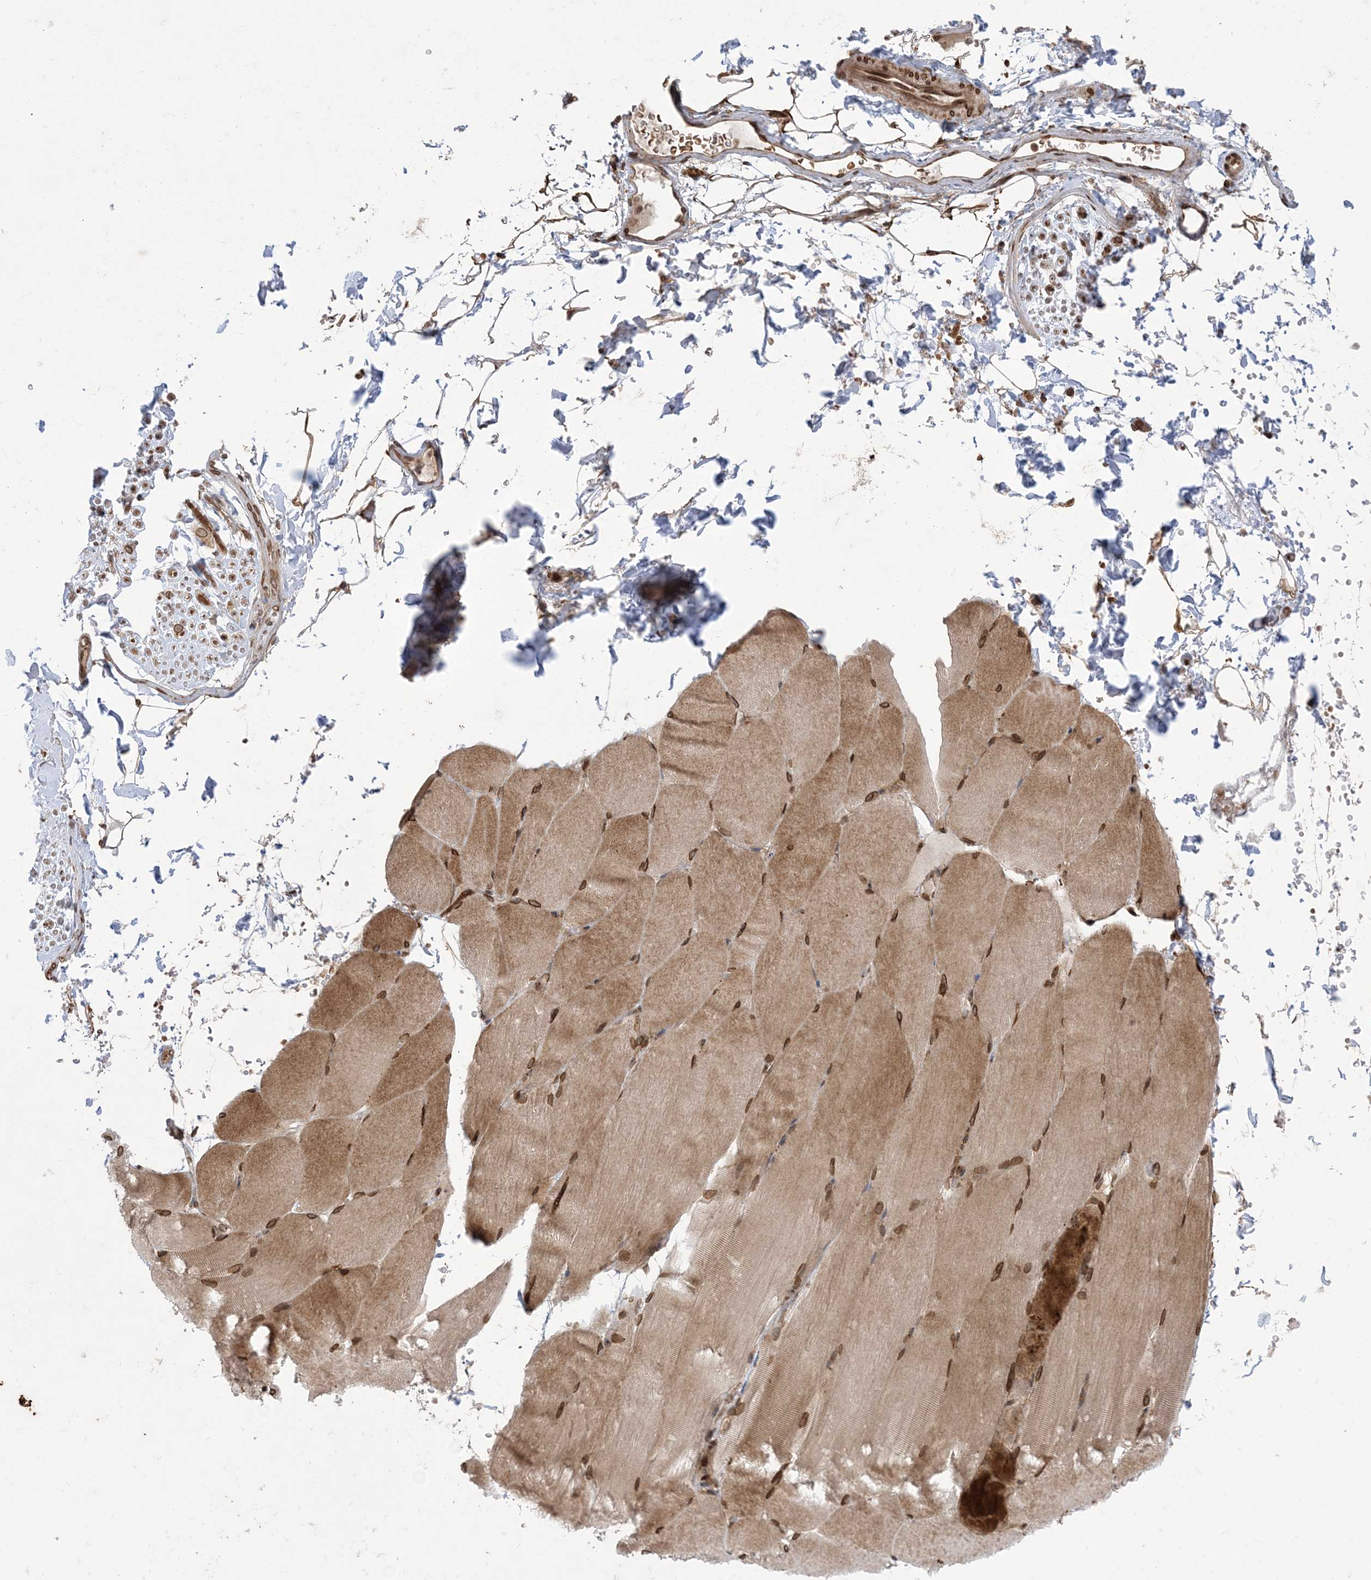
{"staining": {"intensity": "moderate", "quantity": ">75%", "location": "cytoplasmic/membranous"}, "tissue": "skeletal muscle", "cell_type": "Myocytes", "image_type": "normal", "snomed": [{"axis": "morphology", "description": "Normal tissue, NOS"}, {"axis": "topography", "description": "Skeletal muscle"}, {"axis": "topography", "description": "Parathyroid gland"}], "caption": "Normal skeletal muscle was stained to show a protein in brown. There is medium levels of moderate cytoplasmic/membranous expression in about >75% of myocytes.", "gene": "CASP4", "patient": {"sex": "female", "age": 37}}